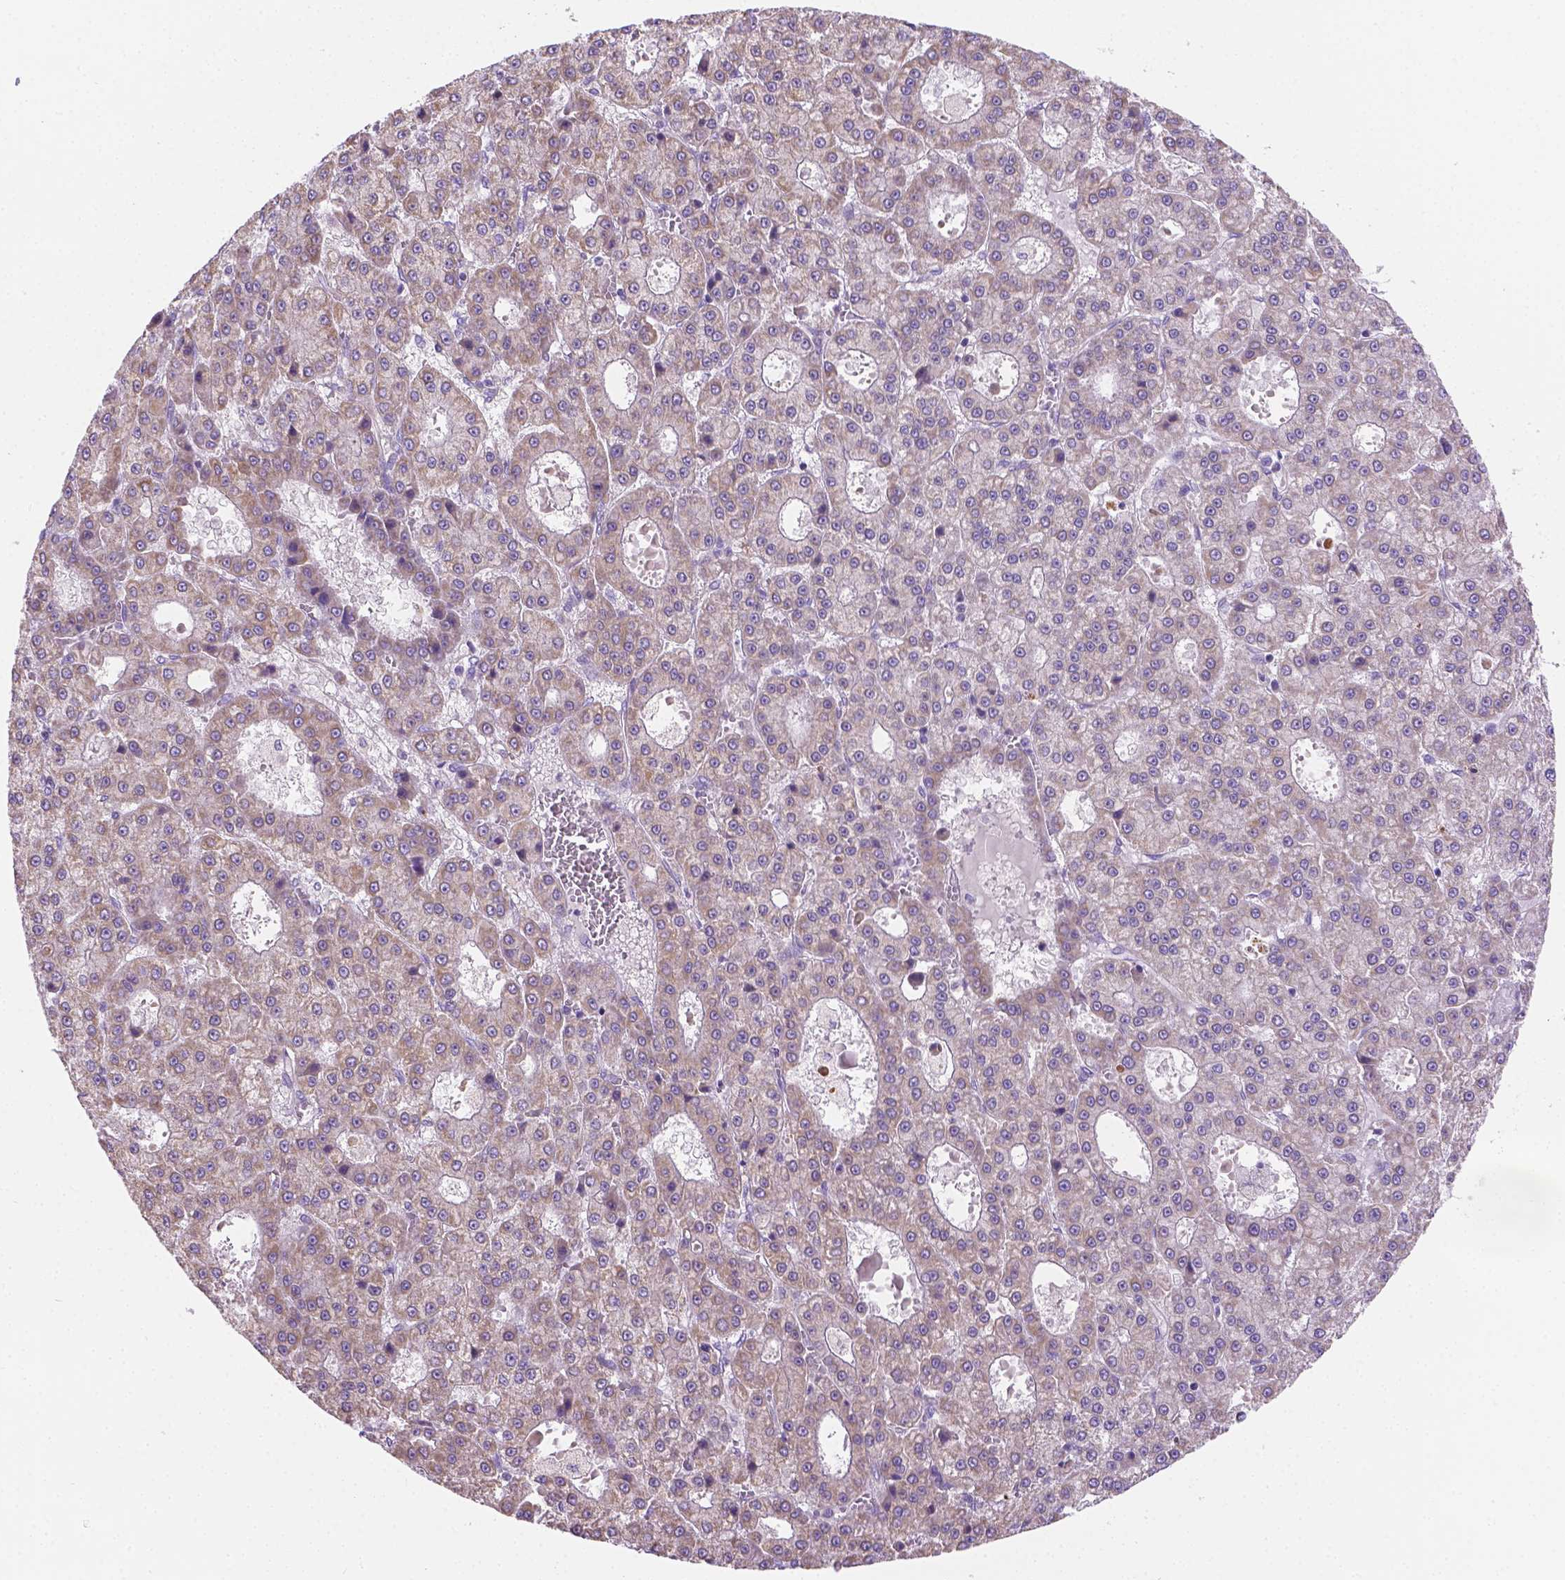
{"staining": {"intensity": "weak", "quantity": "<25%", "location": "cytoplasmic/membranous"}, "tissue": "liver cancer", "cell_type": "Tumor cells", "image_type": "cancer", "snomed": [{"axis": "morphology", "description": "Carcinoma, Hepatocellular, NOS"}, {"axis": "topography", "description": "Liver"}], "caption": "Liver cancer (hepatocellular carcinoma) stained for a protein using immunohistochemistry (IHC) demonstrates no positivity tumor cells.", "gene": "CSPG5", "patient": {"sex": "male", "age": 70}}